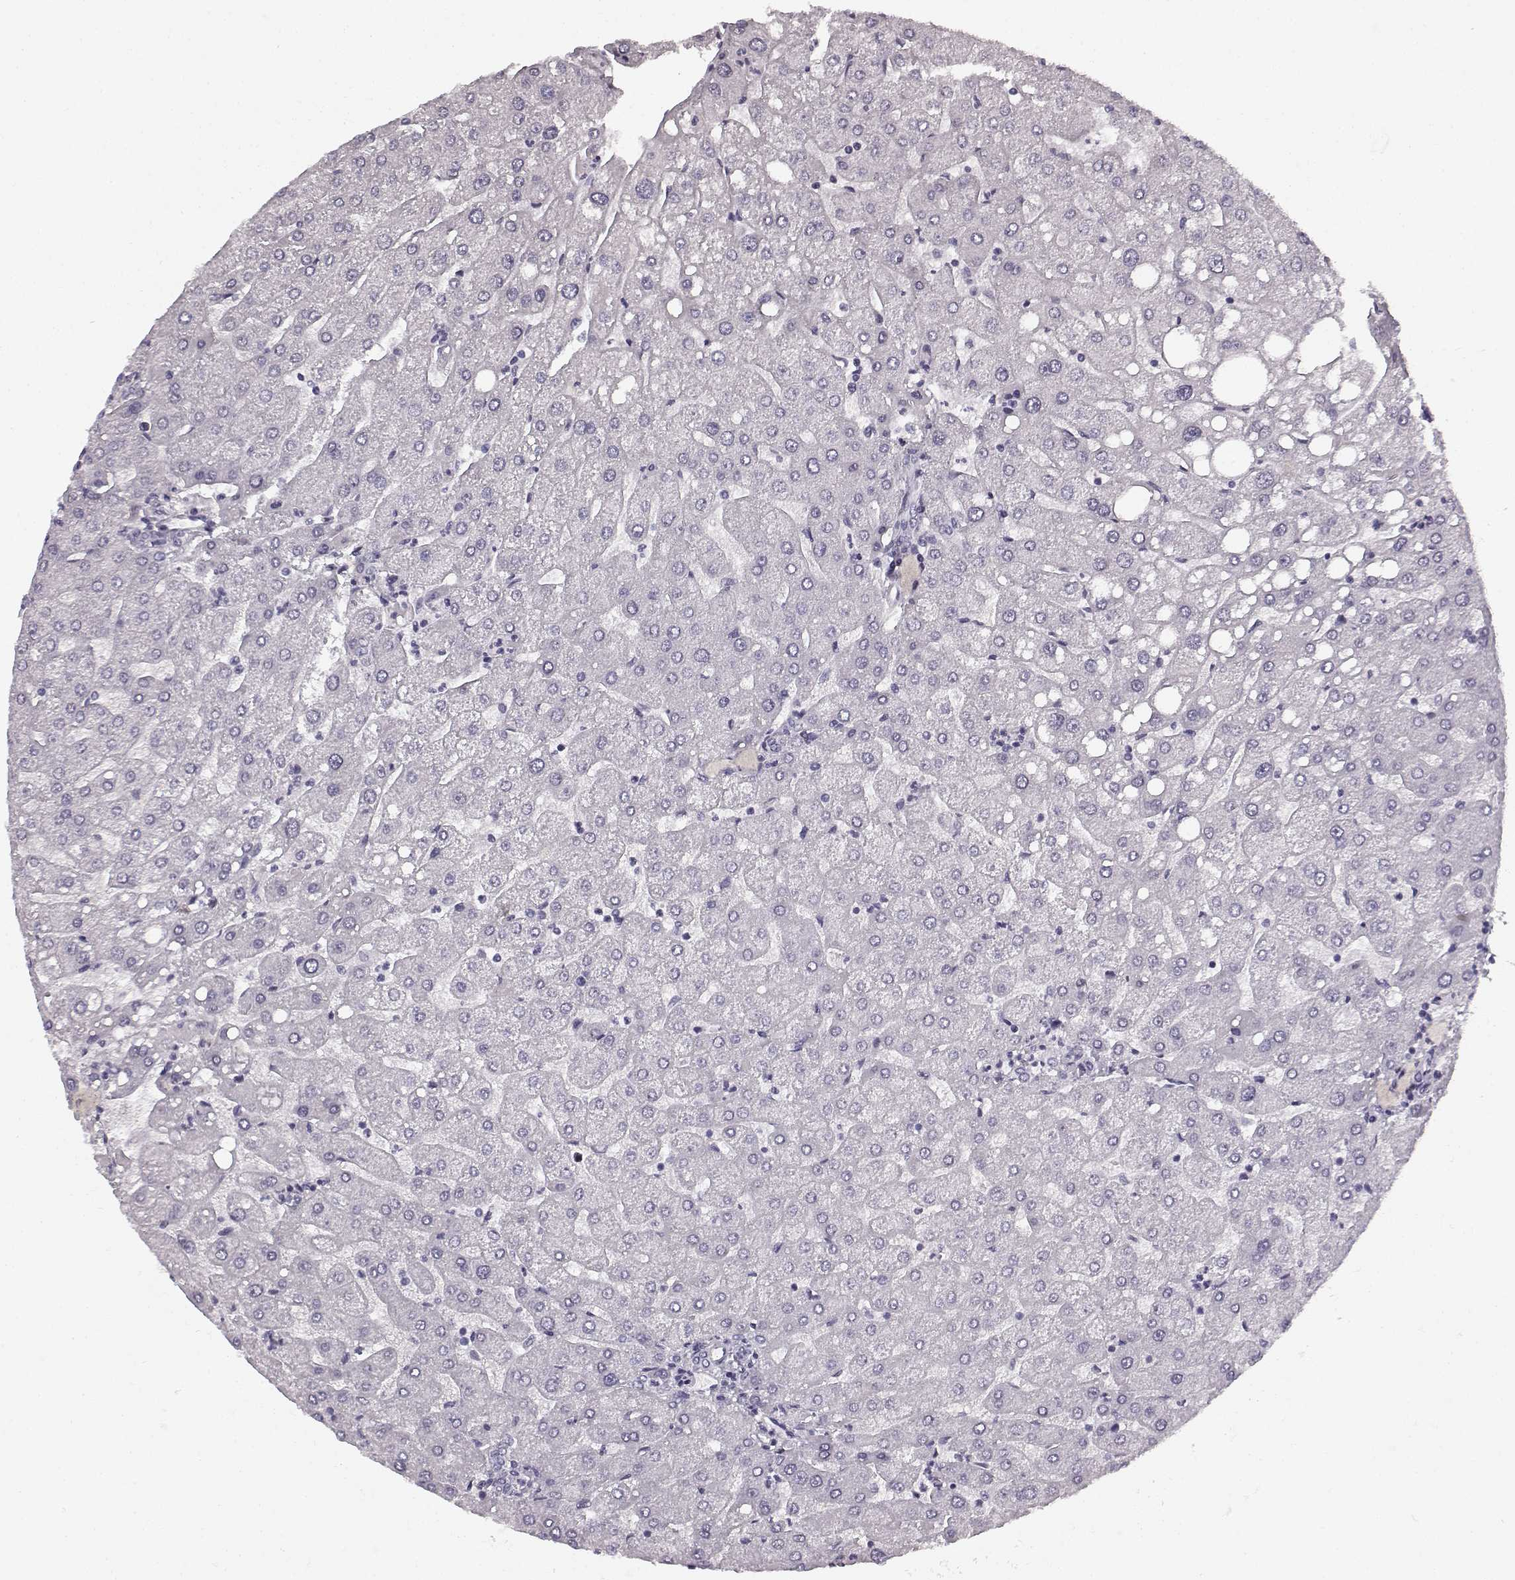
{"staining": {"intensity": "negative", "quantity": "none", "location": "none"}, "tissue": "liver", "cell_type": "Cholangiocytes", "image_type": "normal", "snomed": [{"axis": "morphology", "description": "Normal tissue, NOS"}, {"axis": "topography", "description": "Liver"}], "caption": "Protein analysis of unremarkable liver reveals no significant staining in cholangiocytes.", "gene": "TMPRSS15", "patient": {"sex": "male", "age": 67}}